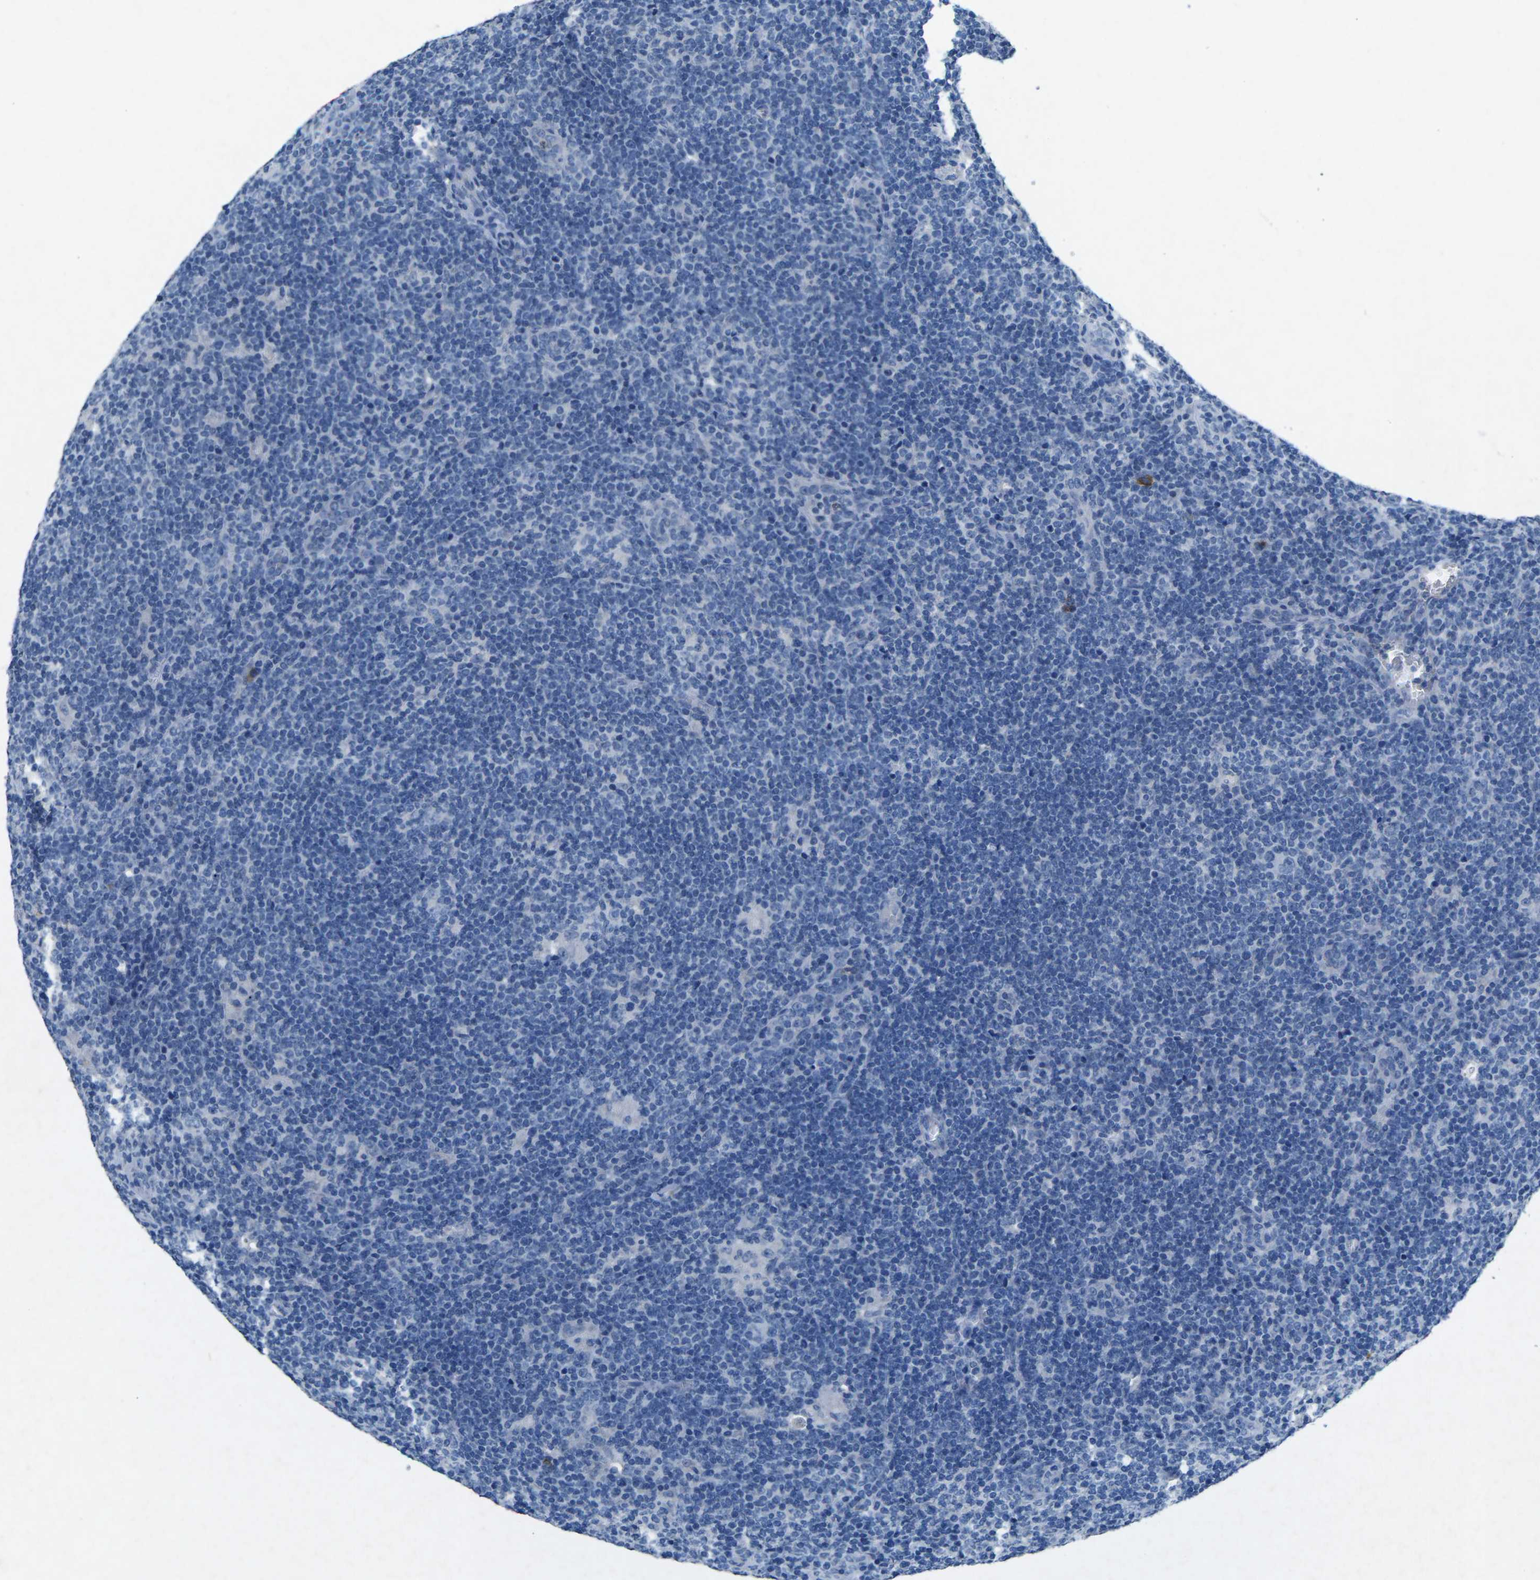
{"staining": {"intensity": "negative", "quantity": "none", "location": "none"}, "tissue": "lymphoma", "cell_type": "Tumor cells", "image_type": "cancer", "snomed": [{"axis": "morphology", "description": "Hodgkin's disease, NOS"}, {"axis": "topography", "description": "Lymph node"}], "caption": "A micrograph of human lymphoma is negative for staining in tumor cells. Brightfield microscopy of immunohistochemistry (IHC) stained with DAB (3,3'-diaminobenzidine) (brown) and hematoxylin (blue), captured at high magnification.", "gene": "PLG", "patient": {"sex": "female", "age": 57}}